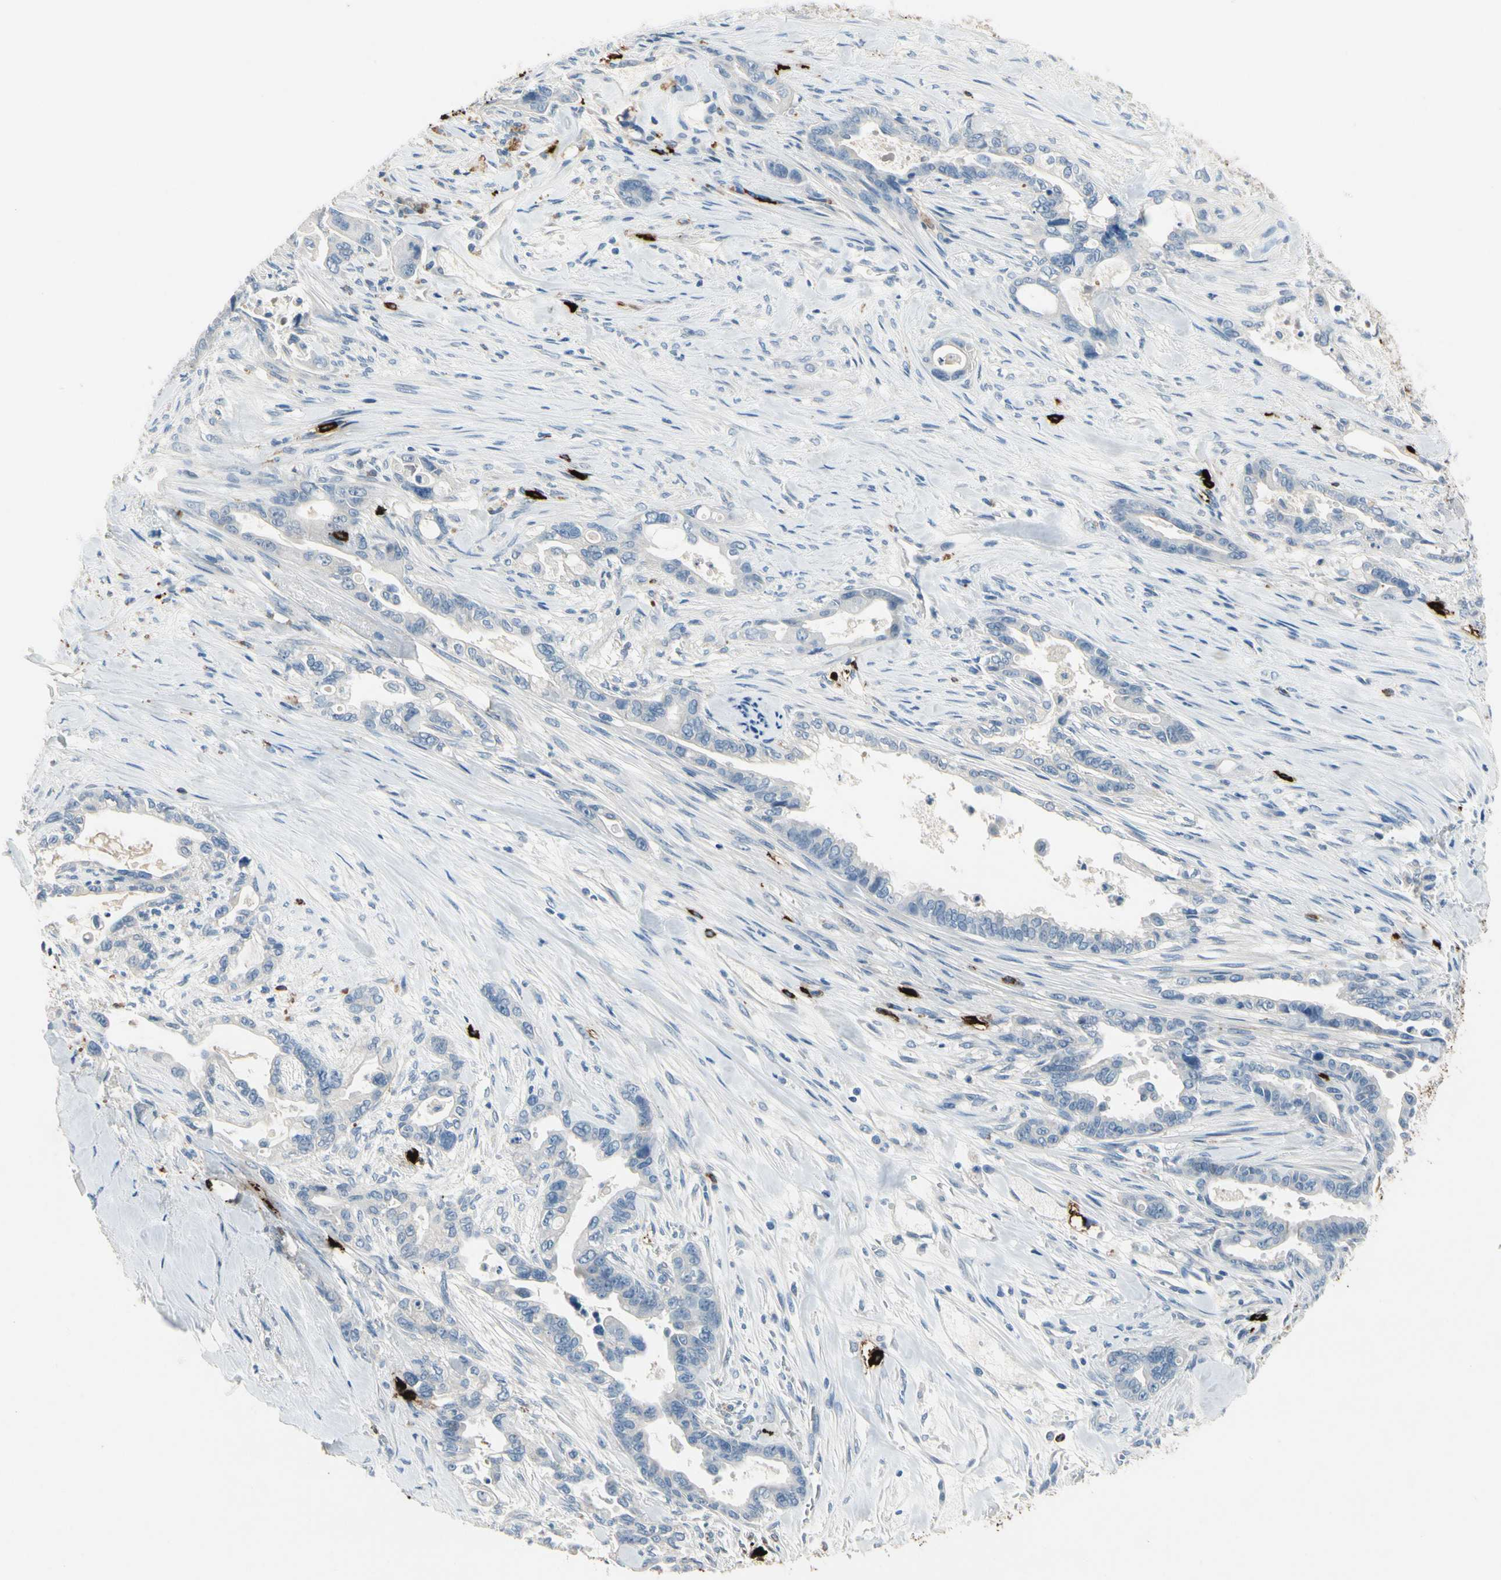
{"staining": {"intensity": "negative", "quantity": "none", "location": "none"}, "tissue": "pancreatic cancer", "cell_type": "Tumor cells", "image_type": "cancer", "snomed": [{"axis": "morphology", "description": "Adenocarcinoma, NOS"}, {"axis": "topography", "description": "Pancreas"}], "caption": "Immunohistochemistry (IHC) micrograph of neoplastic tissue: pancreatic cancer (adenocarcinoma) stained with DAB displays no significant protein expression in tumor cells.", "gene": "CPA3", "patient": {"sex": "male", "age": 70}}